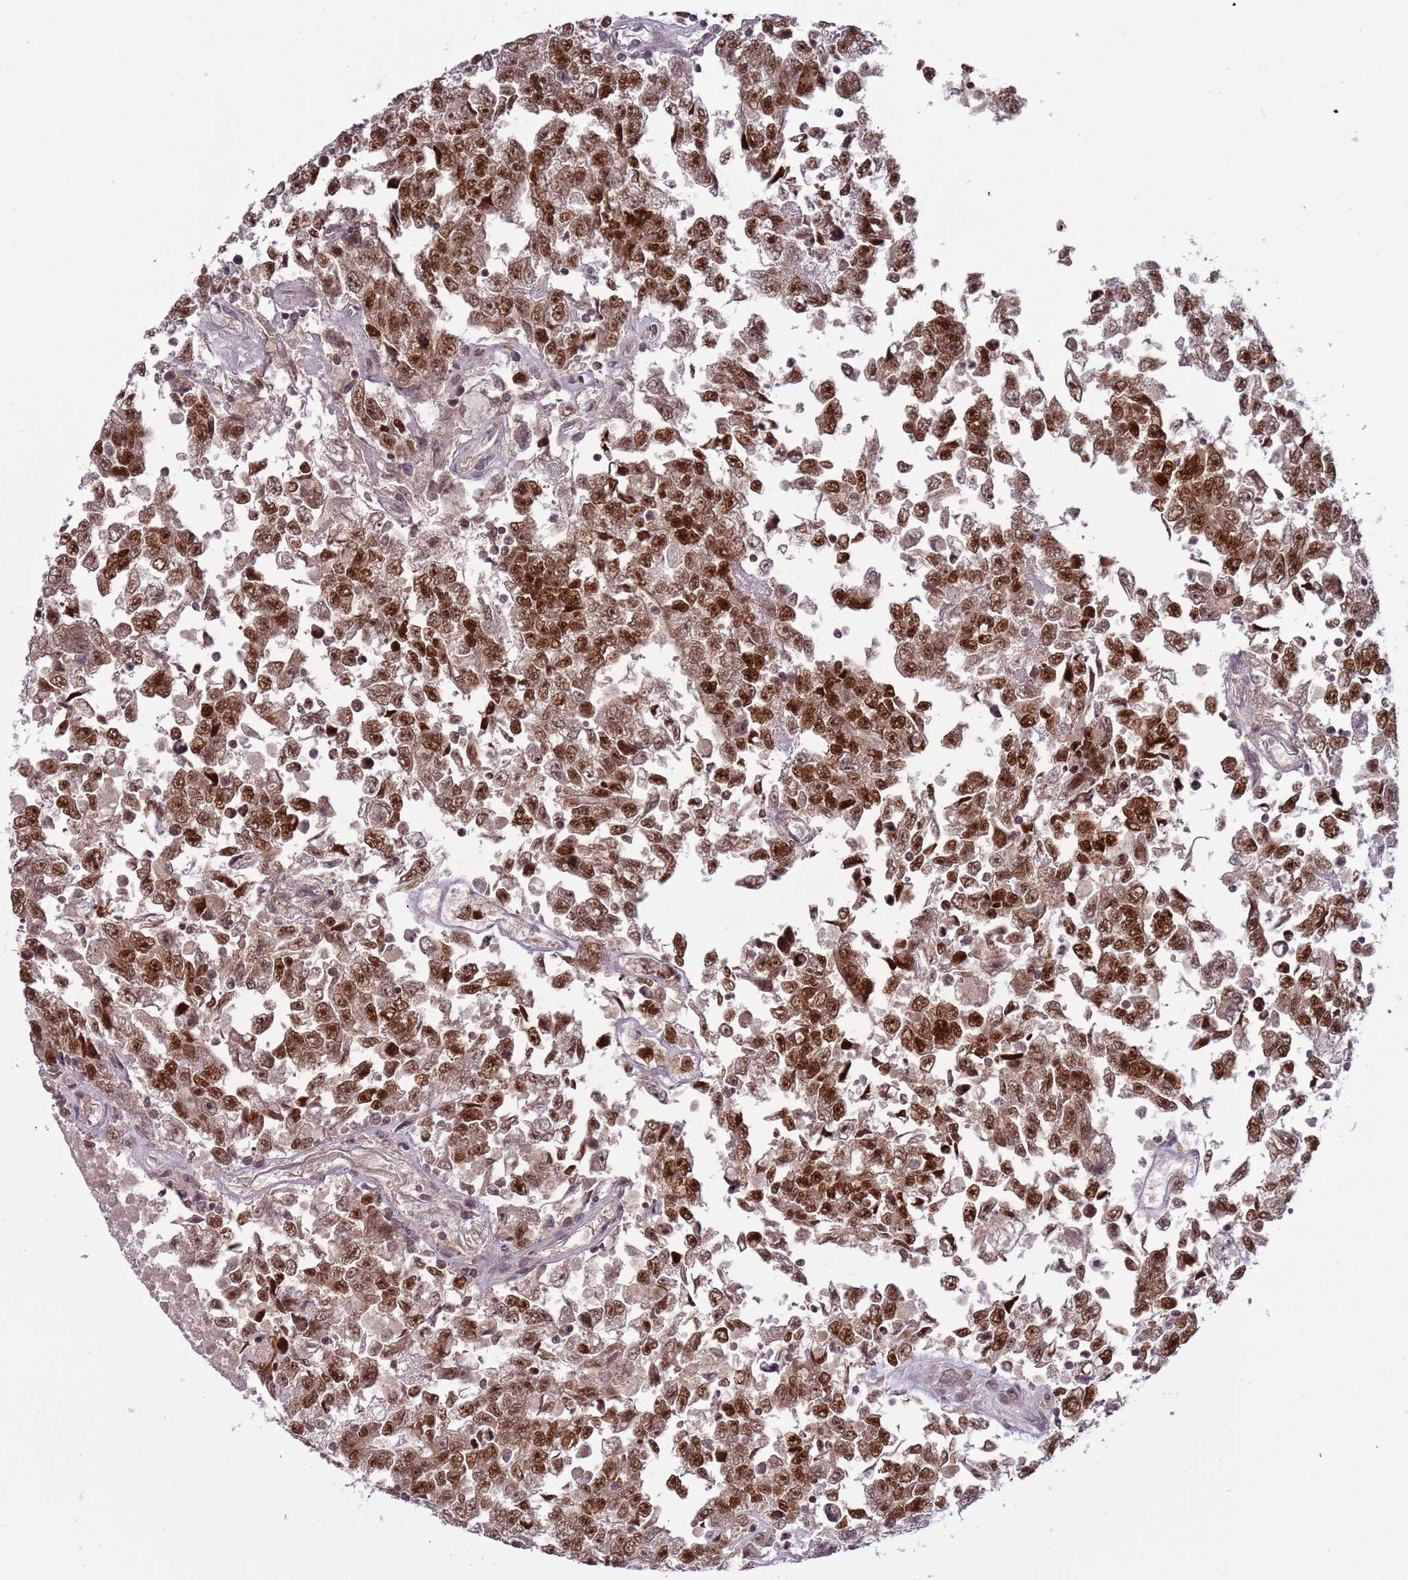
{"staining": {"intensity": "strong", "quantity": ">75%", "location": "nuclear"}, "tissue": "testis cancer", "cell_type": "Tumor cells", "image_type": "cancer", "snomed": [{"axis": "morphology", "description": "Carcinoma, Embryonal, NOS"}, {"axis": "topography", "description": "Testis"}], "caption": "Testis cancer tissue reveals strong nuclear positivity in about >75% of tumor cells (brown staining indicates protein expression, while blue staining denotes nuclei).", "gene": "RCOR2", "patient": {"sex": "male", "age": 25}}